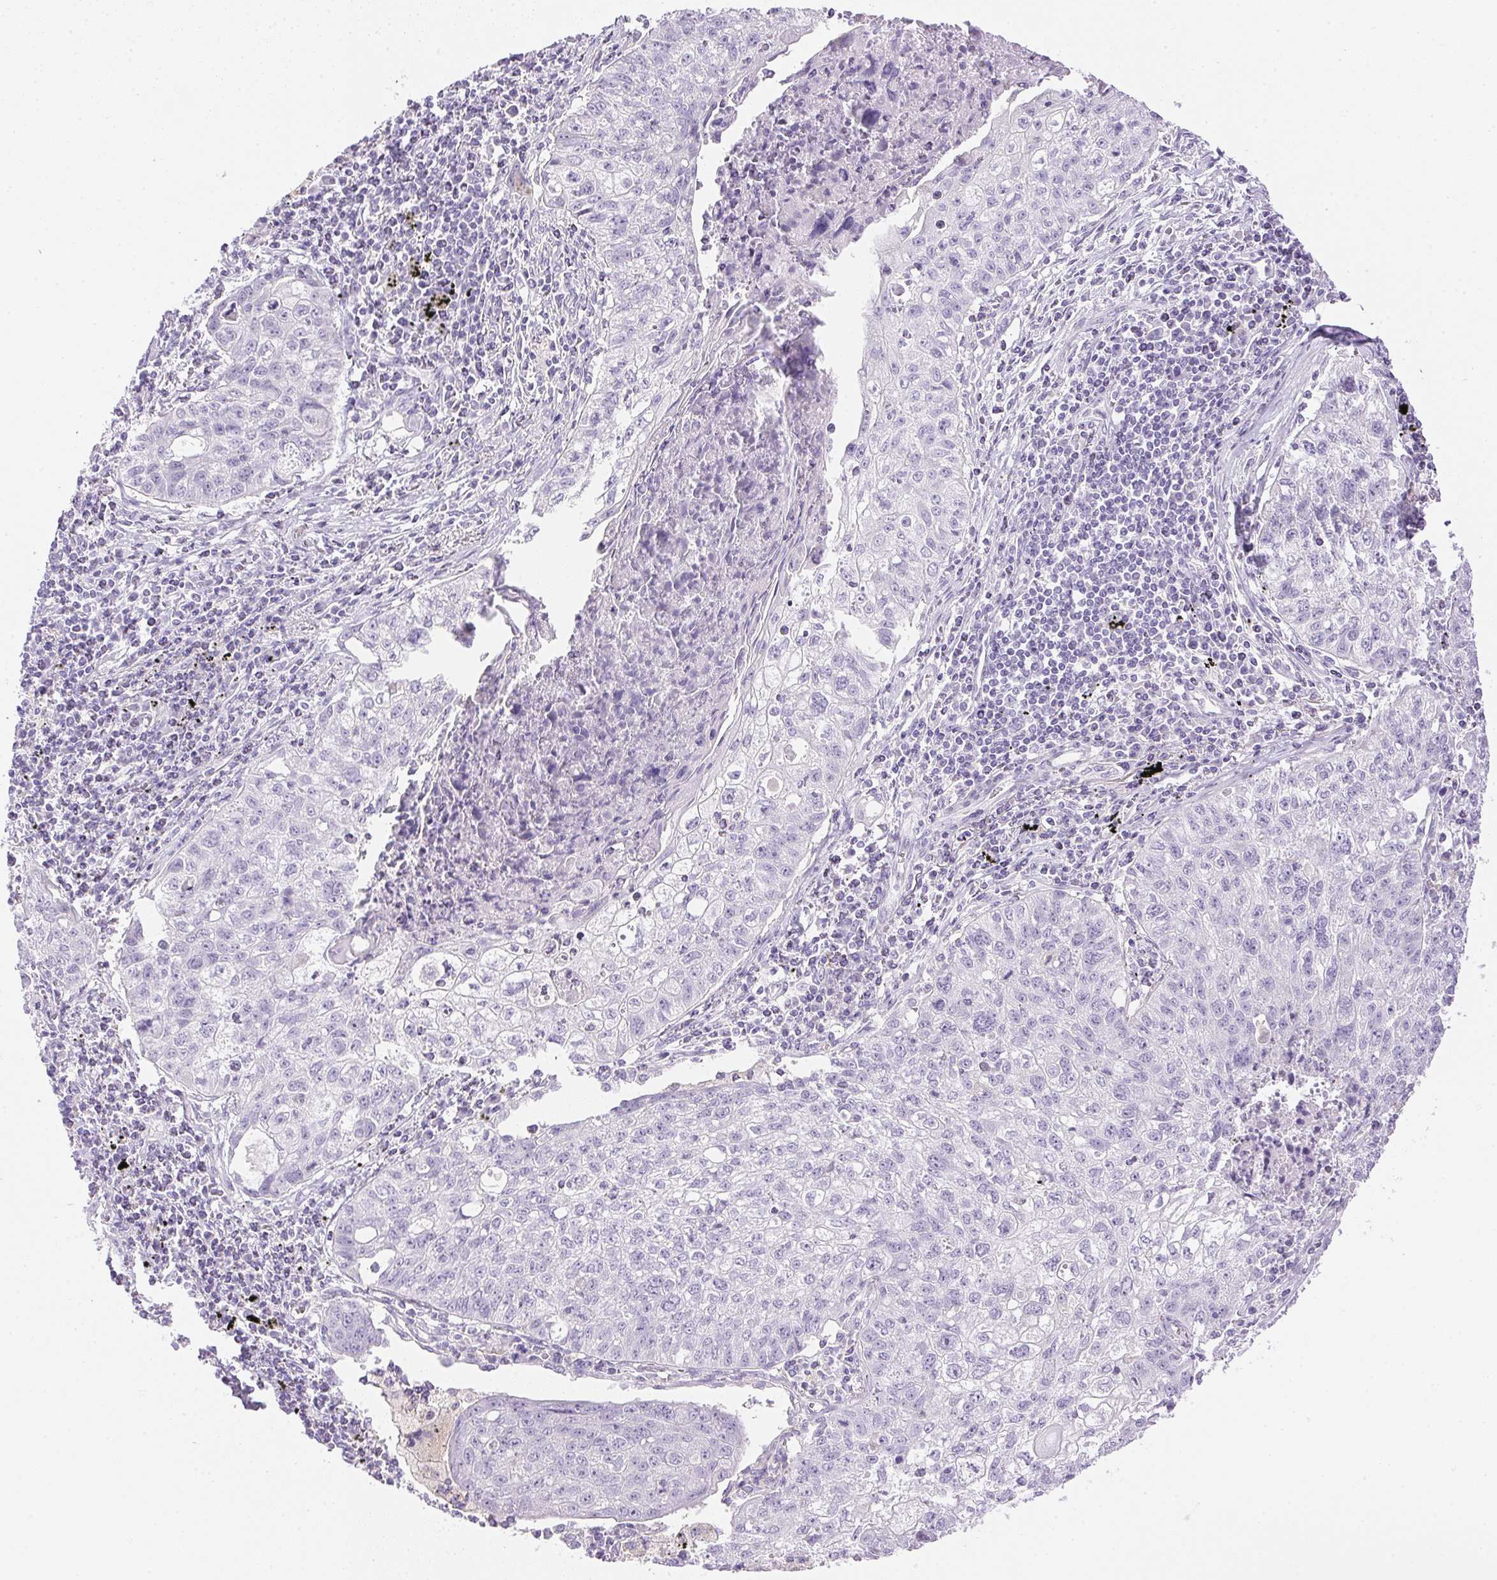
{"staining": {"intensity": "negative", "quantity": "none", "location": "none"}, "tissue": "lung cancer", "cell_type": "Tumor cells", "image_type": "cancer", "snomed": [{"axis": "morphology", "description": "Normal morphology"}, {"axis": "morphology", "description": "Aneuploidy"}, {"axis": "morphology", "description": "Squamous cell carcinoma, NOS"}, {"axis": "topography", "description": "Lymph node"}, {"axis": "topography", "description": "Lung"}], "caption": "Immunohistochemistry micrograph of neoplastic tissue: human lung aneuploidy stained with DAB (3,3'-diaminobenzidine) exhibits no significant protein positivity in tumor cells.", "gene": "ATP6V1G3", "patient": {"sex": "female", "age": 76}}